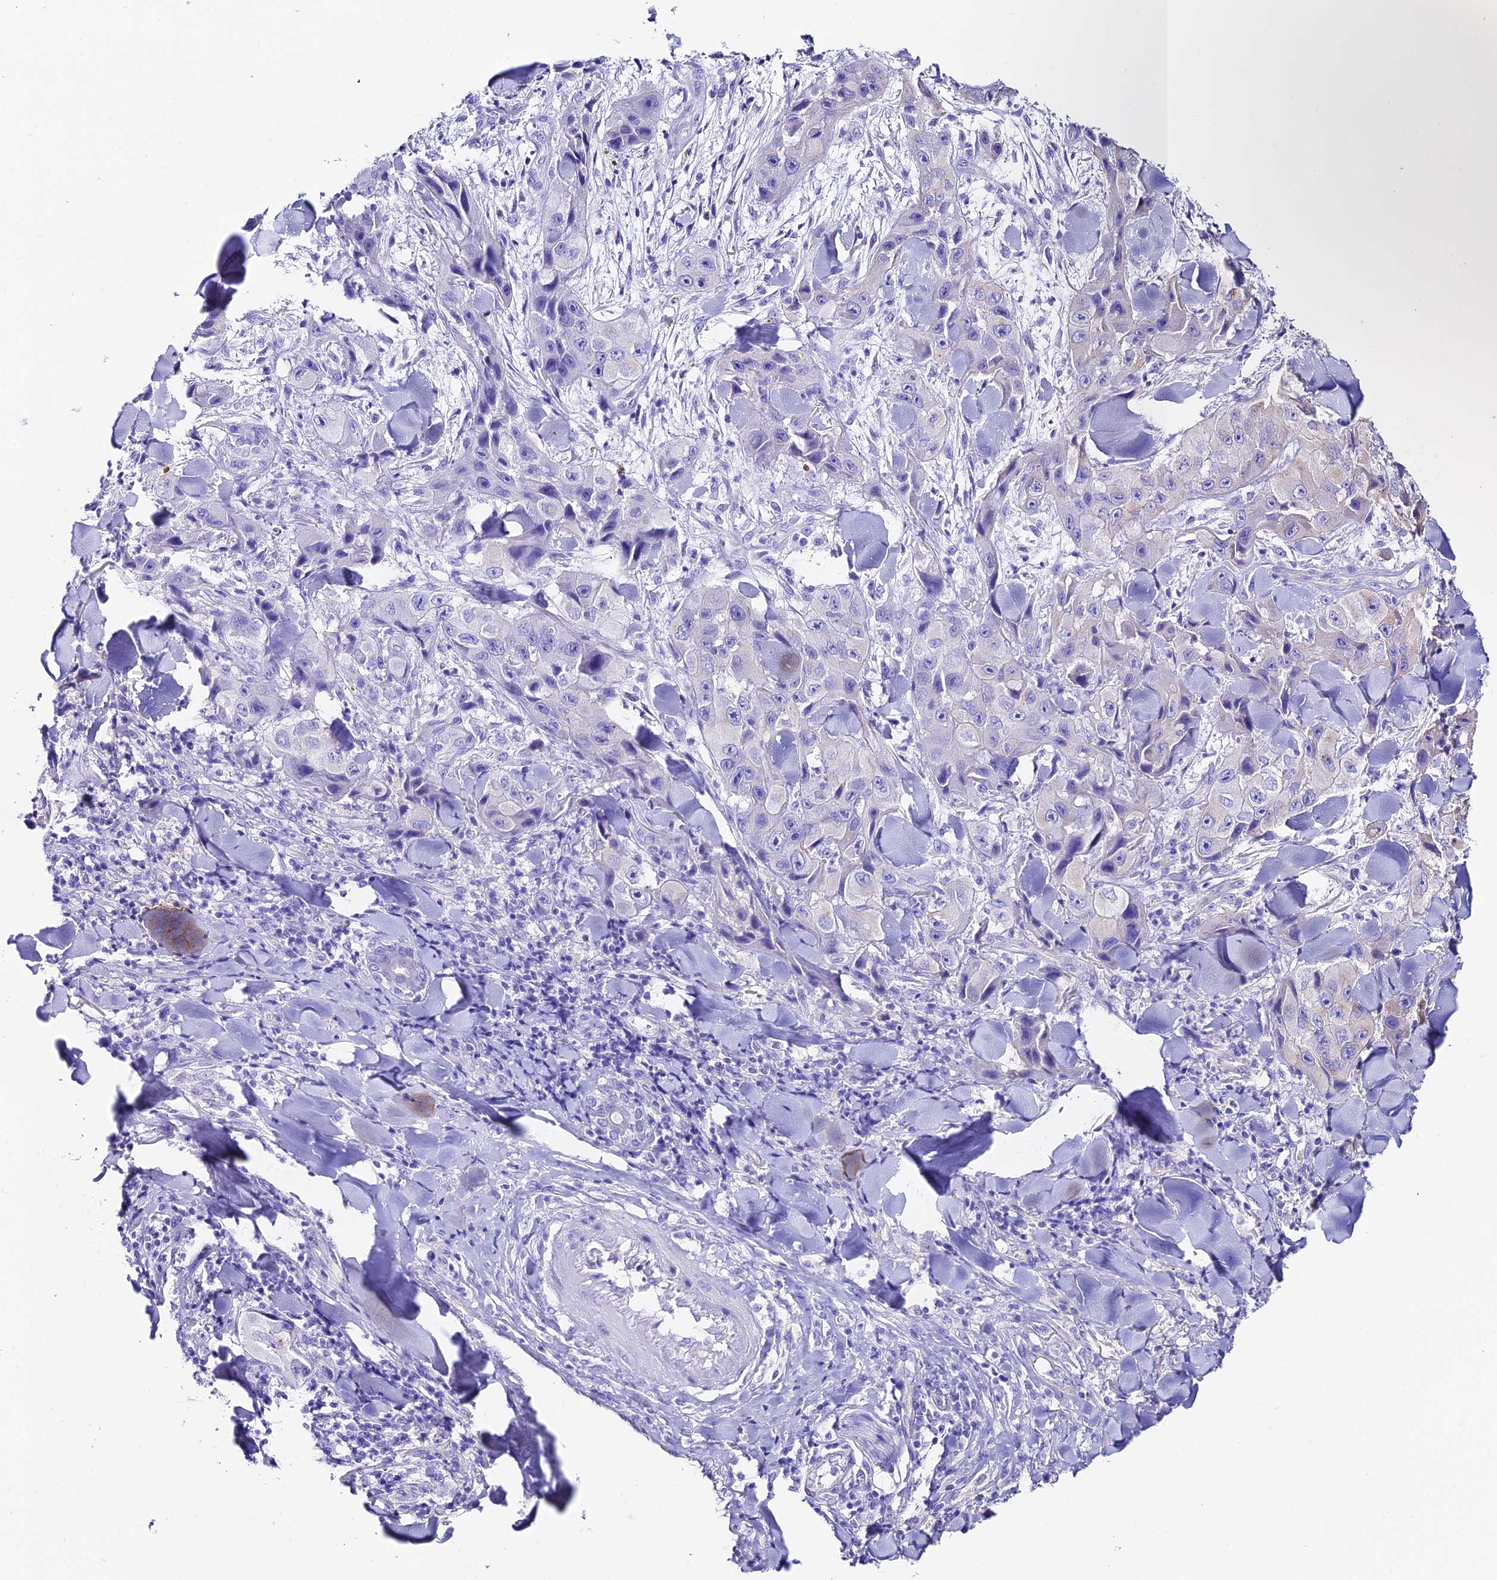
{"staining": {"intensity": "negative", "quantity": "none", "location": "none"}, "tissue": "skin cancer", "cell_type": "Tumor cells", "image_type": "cancer", "snomed": [{"axis": "morphology", "description": "Squamous cell carcinoma, NOS"}, {"axis": "topography", "description": "Skin"}, {"axis": "topography", "description": "Subcutis"}], "caption": "Immunohistochemical staining of skin squamous cell carcinoma exhibits no significant expression in tumor cells.", "gene": "QRFP", "patient": {"sex": "male", "age": 73}}